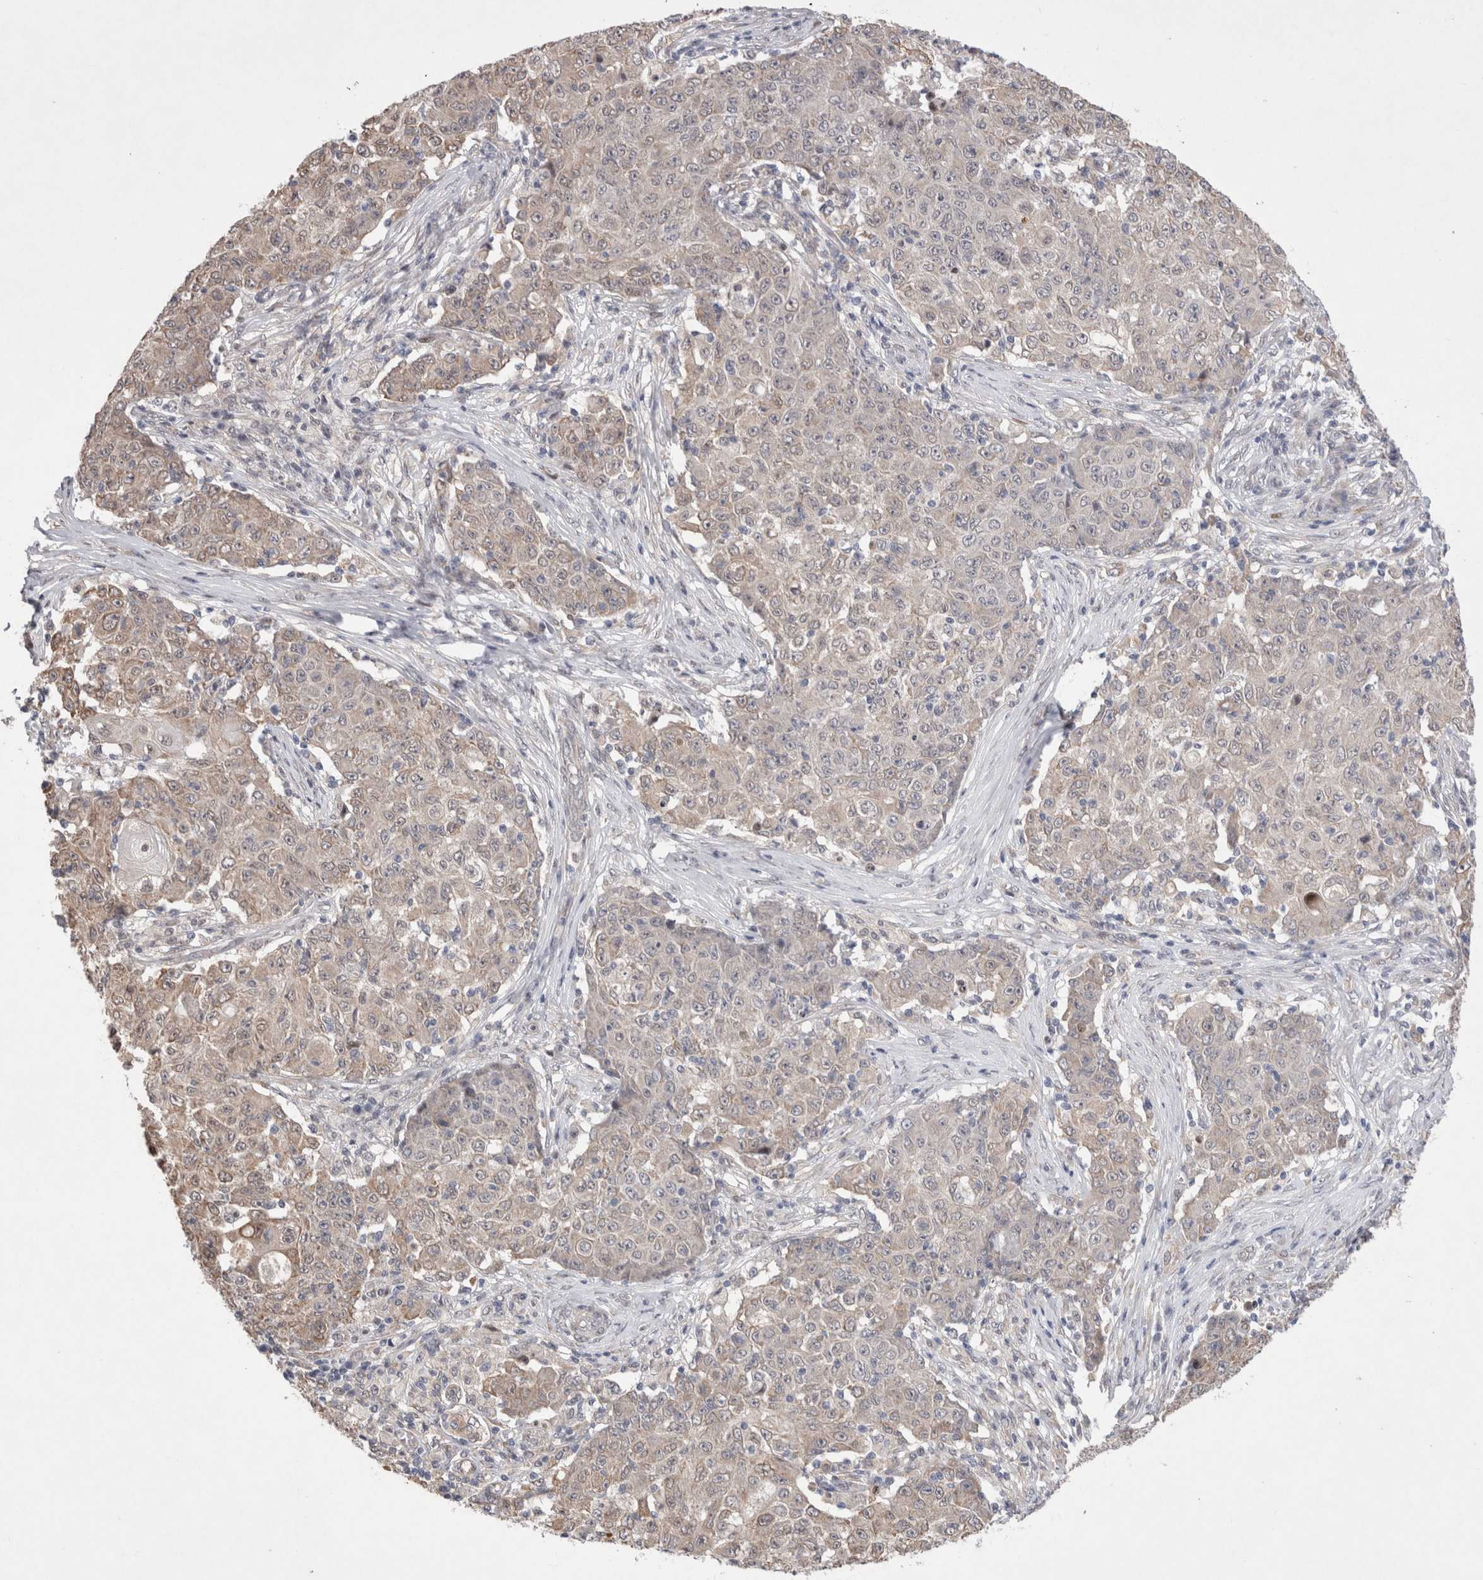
{"staining": {"intensity": "weak", "quantity": "25%-75%", "location": "cytoplasmic/membranous"}, "tissue": "ovarian cancer", "cell_type": "Tumor cells", "image_type": "cancer", "snomed": [{"axis": "morphology", "description": "Carcinoma, endometroid"}, {"axis": "topography", "description": "Ovary"}], "caption": "High-magnification brightfield microscopy of endometroid carcinoma (ovarian) stained with DAB (3,3'-diaminobenzidine) (brown) and counterstained with hematoxylin (blue). tumor cells exhibit weak cytoplasmic/membranous positivity is present in about25%-75% of cells.", "gene": "GIMAP6", "patient": {"sex": "female", "age": 42}}